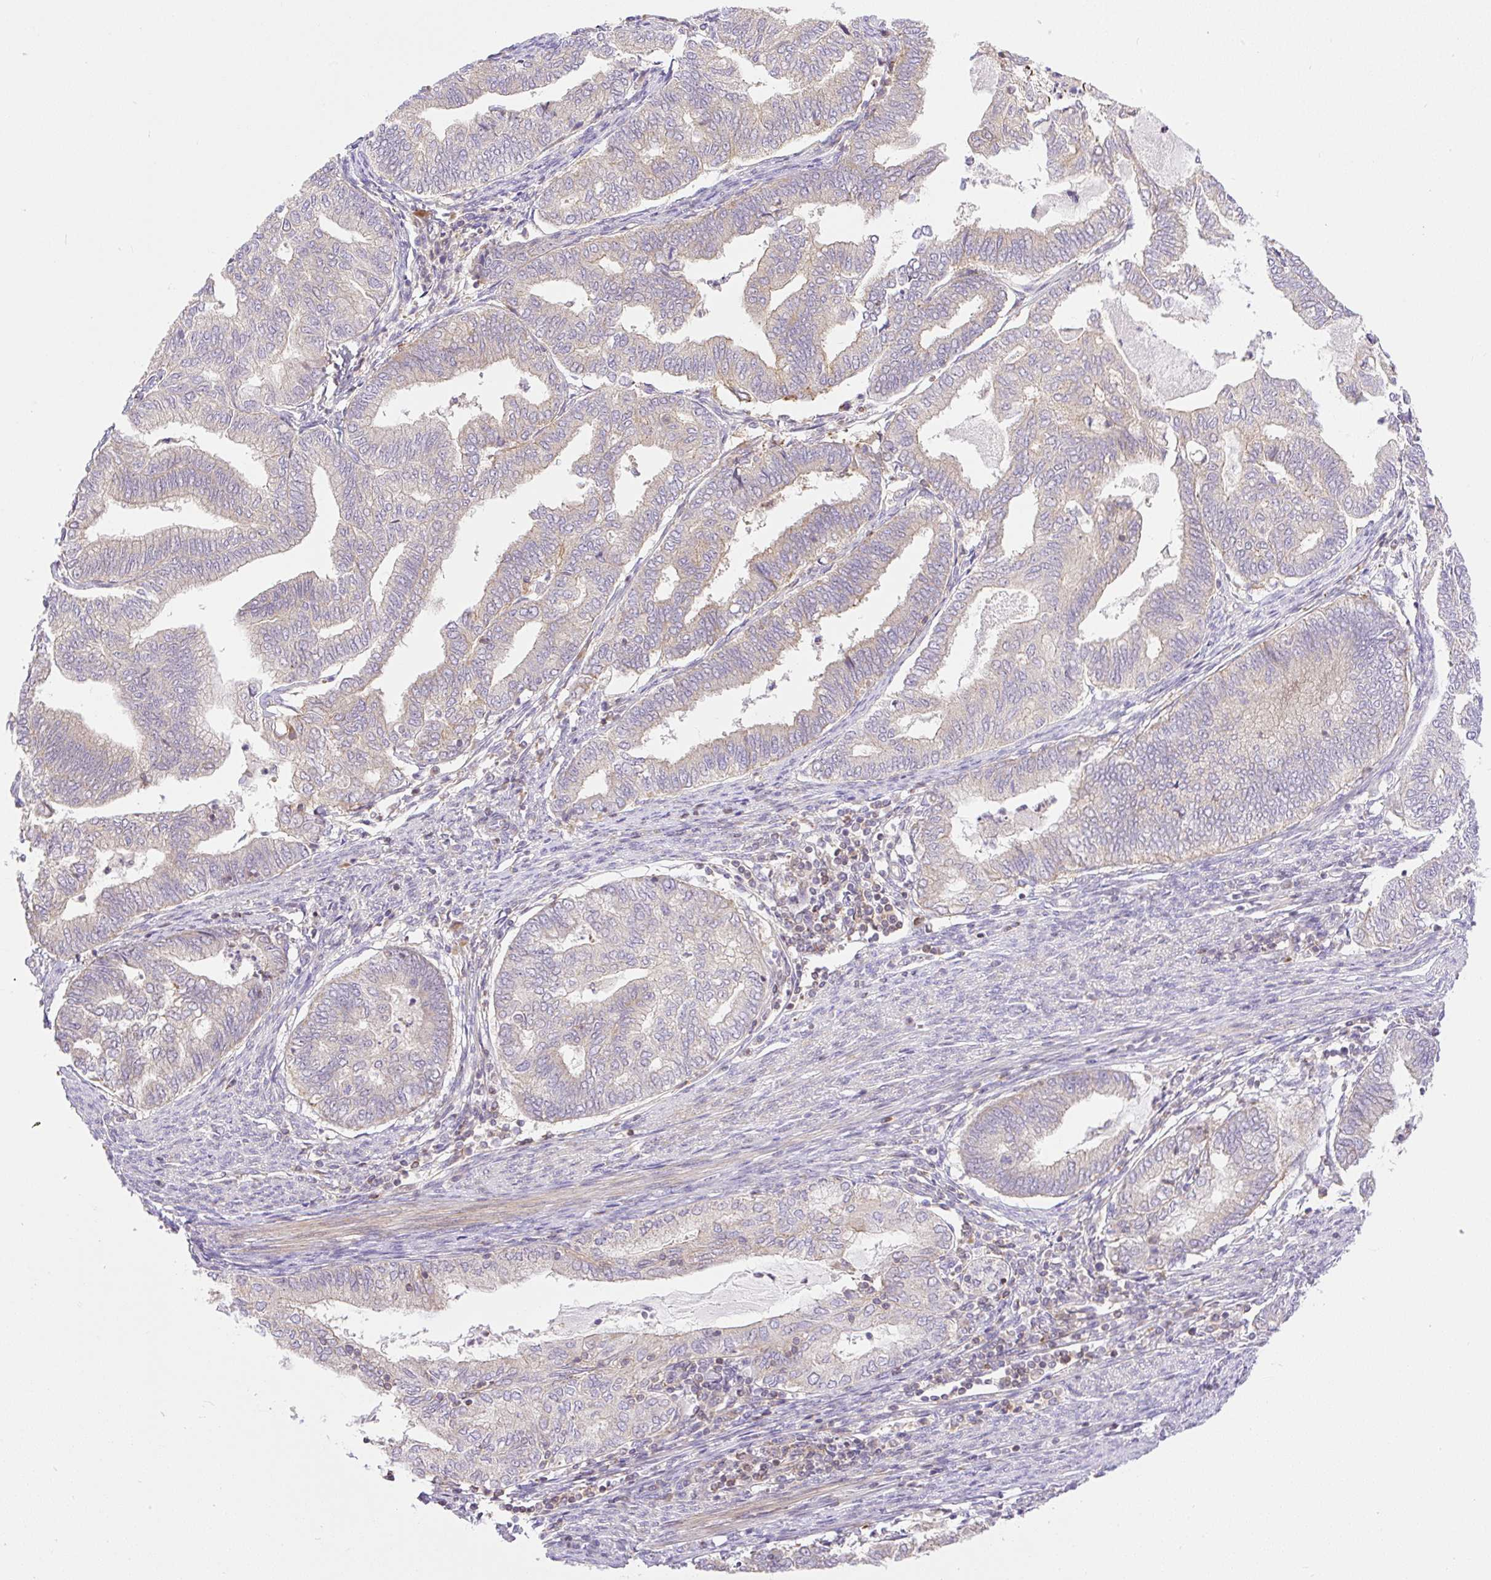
{"staining": {"intensity": "negative", "quantity": "none", "location": "none"}, "tissue": "endometrial cancer", "cell_type": "Tumor cells", "image_type": "cancer", "snomed": [{"axis": "morphology", "description": "Adenocarcinoma, NOS"}, {"axis": "topography", "description": "Endometrium"}], "caption": "IHC micrograph of adenocarcinoma (endometrial) stained for a protein (brown), which shows no positivity in tumor cells.", "gene": "VPS25", "patient": {"sex": "female", "age": 79}}